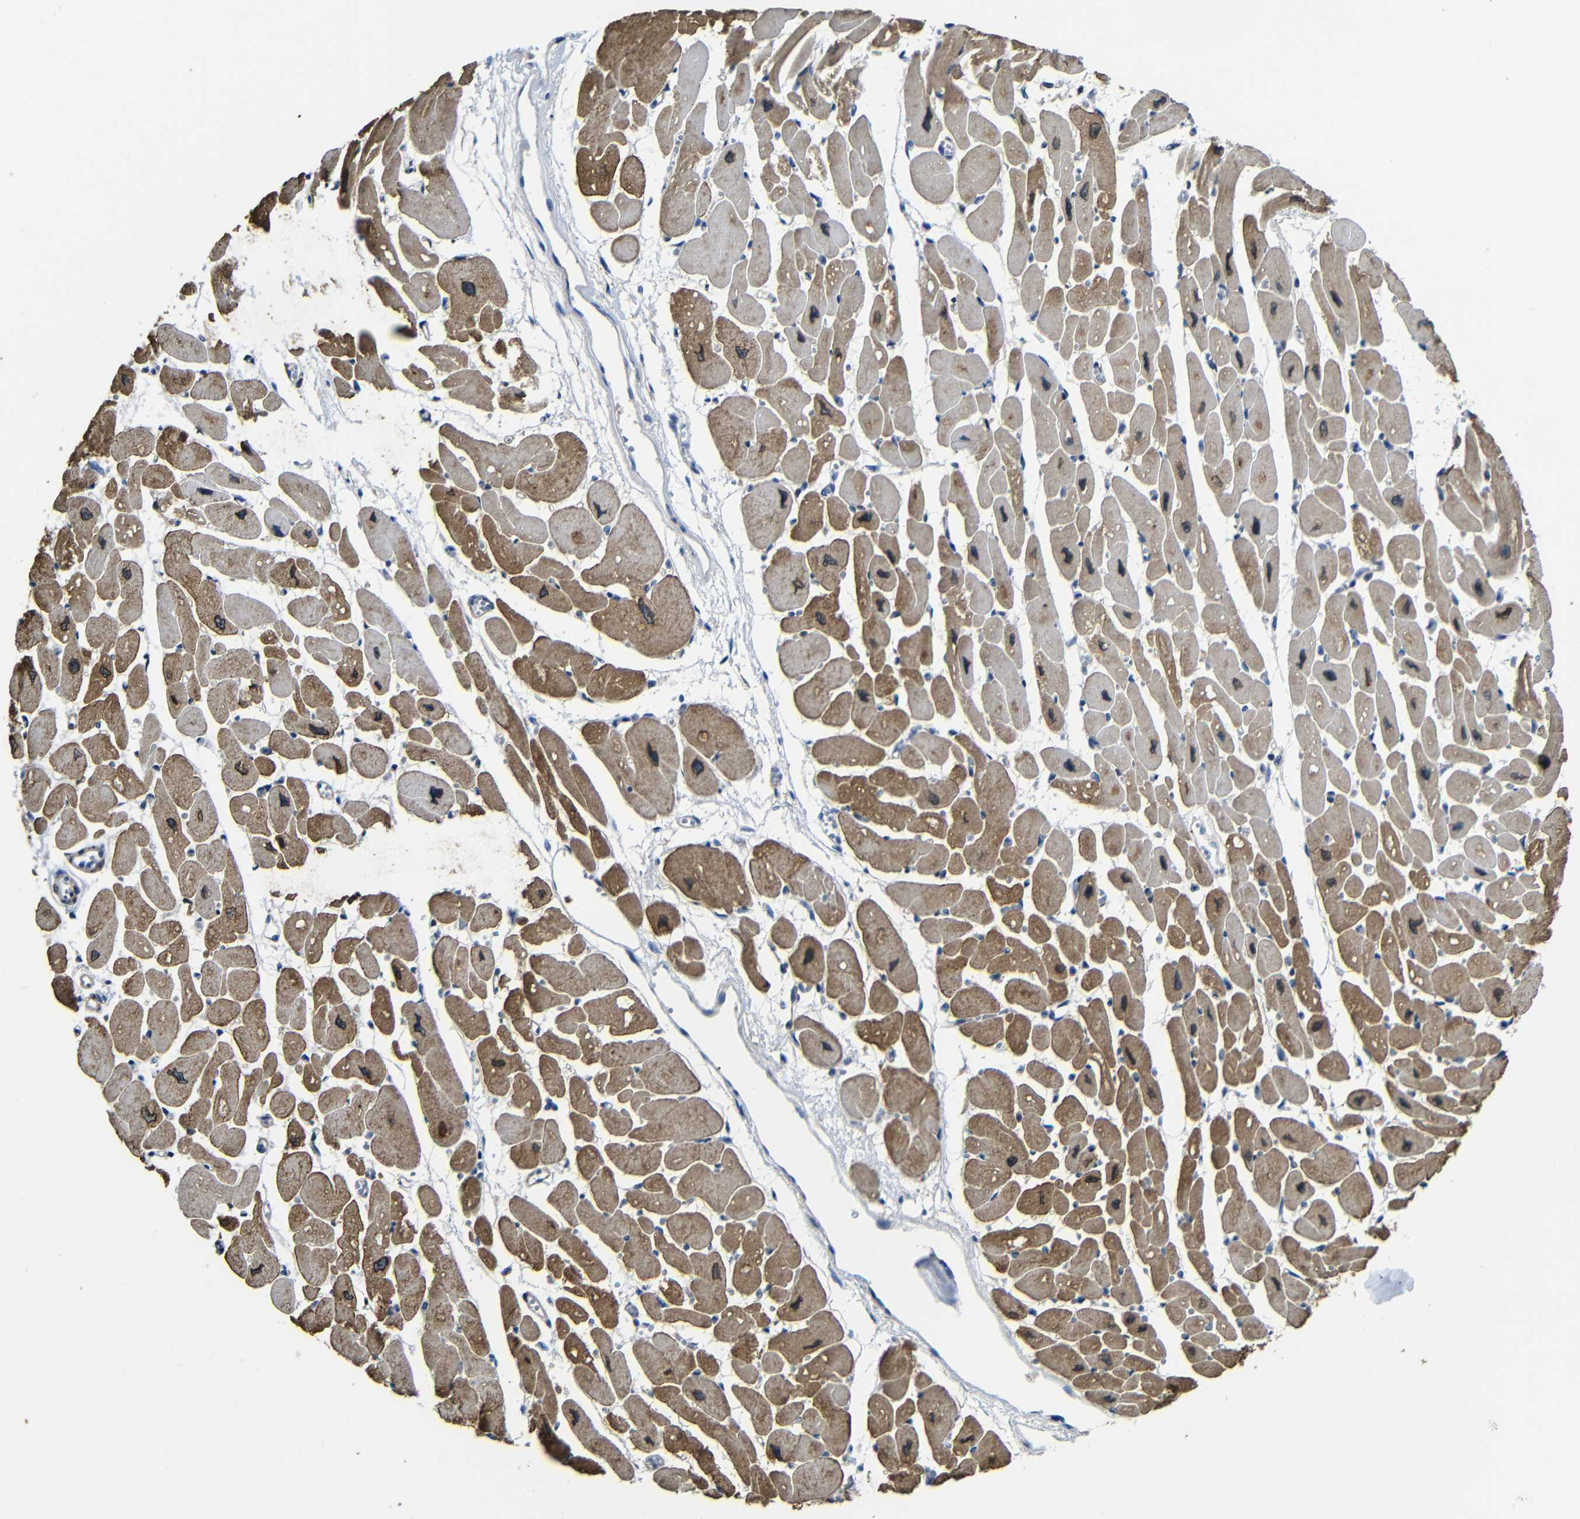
{"staining": {"intensity": "moderate", "quantity": "25%-75%", "location": "cytoplasmic/membranous,nuclear"}, "tissue": "heart muscle", "cell_type": "Cardiomyocytes", "image_type": "normal", "snomed": [{"axis": "morphology", "description": "Normal tissue, NOS"}, {"axis": "topography", "description": "Heart"}], "caption": "Immunohistochemistry (IHC) micrograph of benign heart muscle: human heart muscle stained using immunohistochemistry (IHC) demonstrates medium levels of moderate protein expression localized specifically in the cytoplasmic/membranous,nuclear of cardiomyocytes, appearing as a cytoplasmic/membranous,nuclear brown color.", "gene": "FAM172A", "patient": {"sex": "female", "age": 54}}